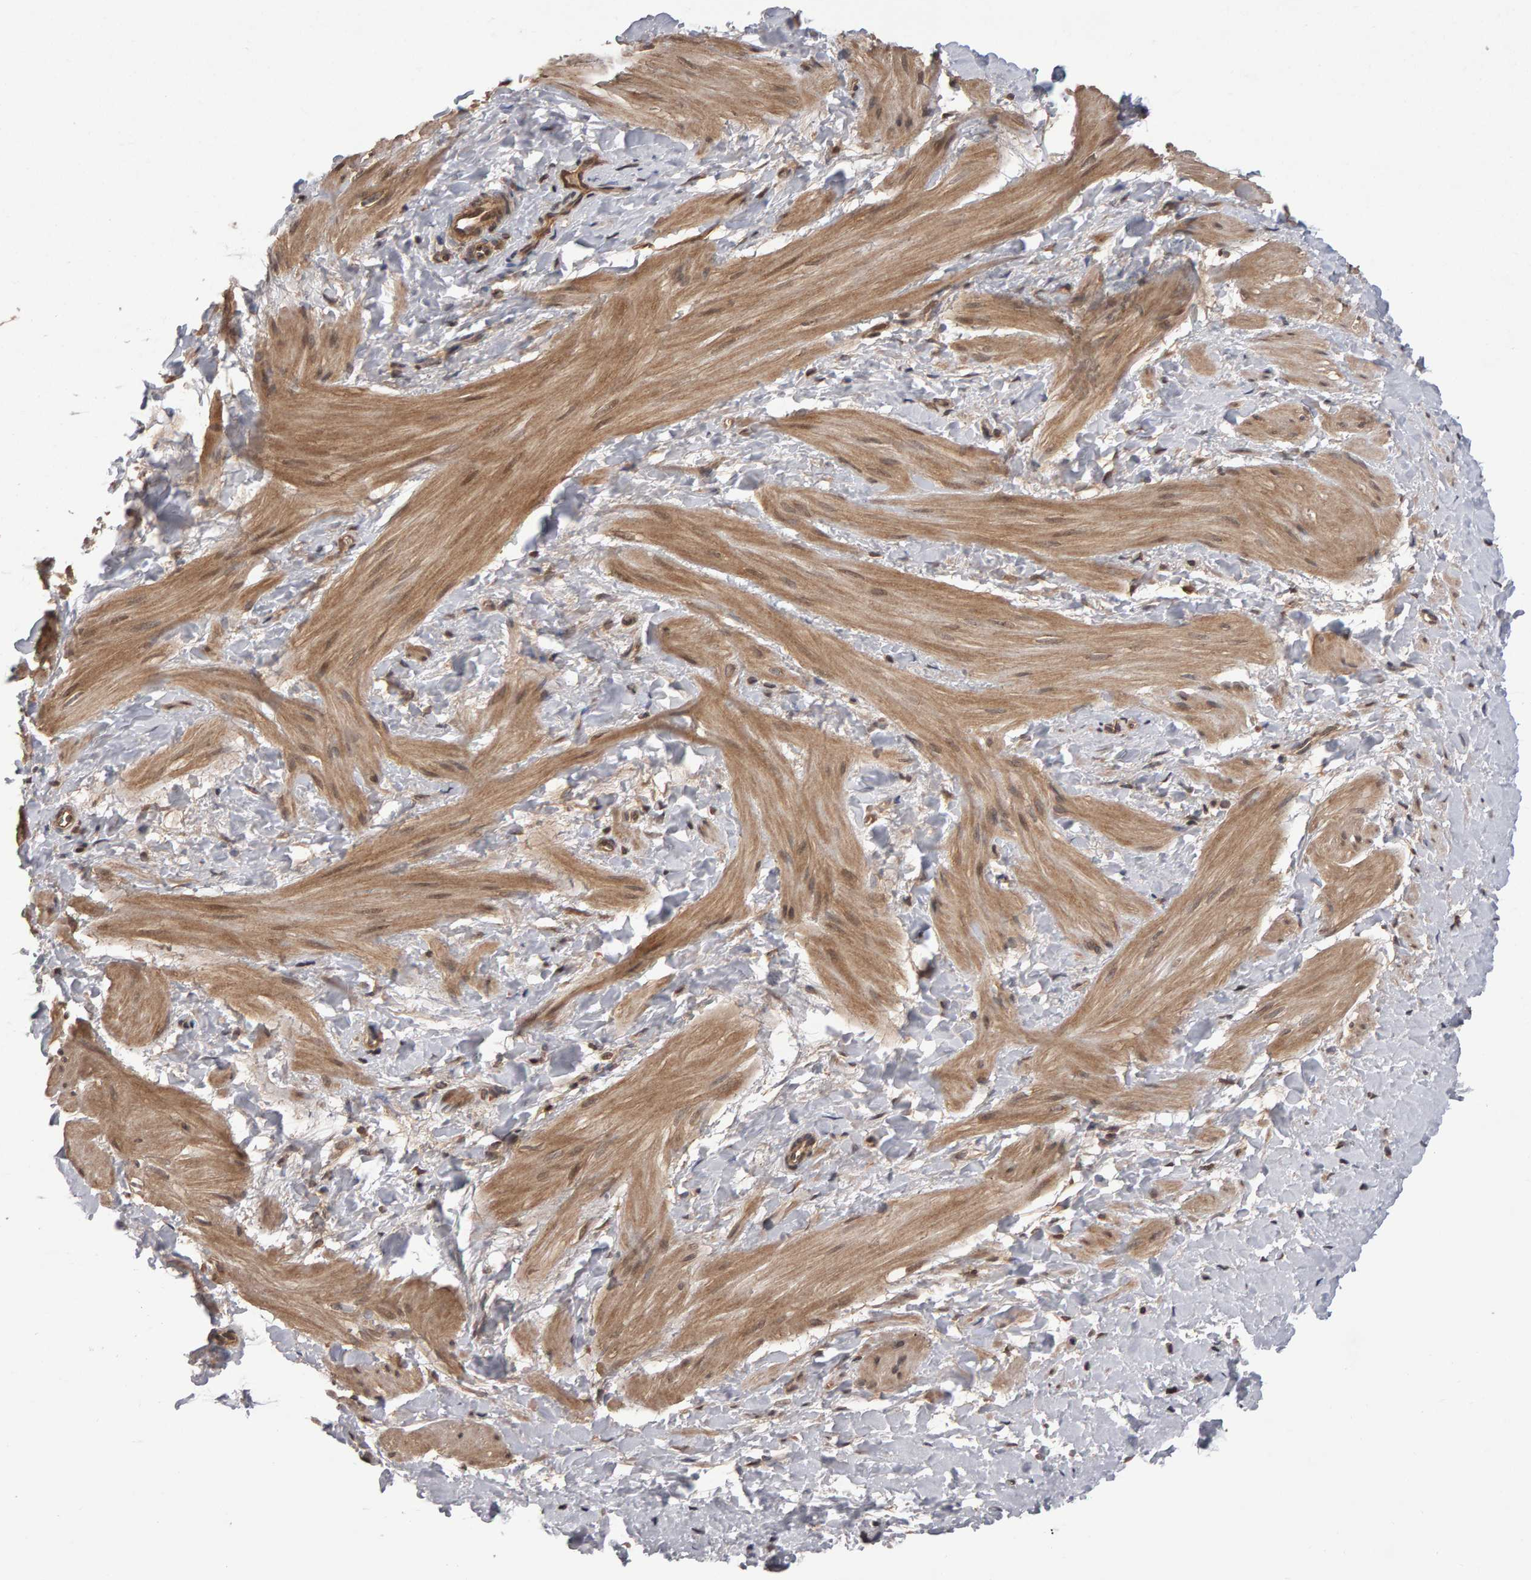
{"staining": {"intensity": "moderate", "quantity": ">75%", "location": "cytoplasmic/membranous"}, "tissue": "smooth muscle", "cell_type": "Smooth muscle cells", "image_type": "normal", "snomed": [{"axis": "morphology", "description": "Normal tissue, NOS"}, {"axis": "topography", "description": "Smooth muscle"}], "caption": "This photomicrograph shows unremarkable smooth muscle stained with immunohistochemistry (IHC) to label a protein in brown. The cytoplasmic/membranous of smooth muscle cells show moderate positivity for the protein. Nuclei are counter-stained blue.", "gene": "SCRIB", "patient": {"sex": "male", "age": 16}}